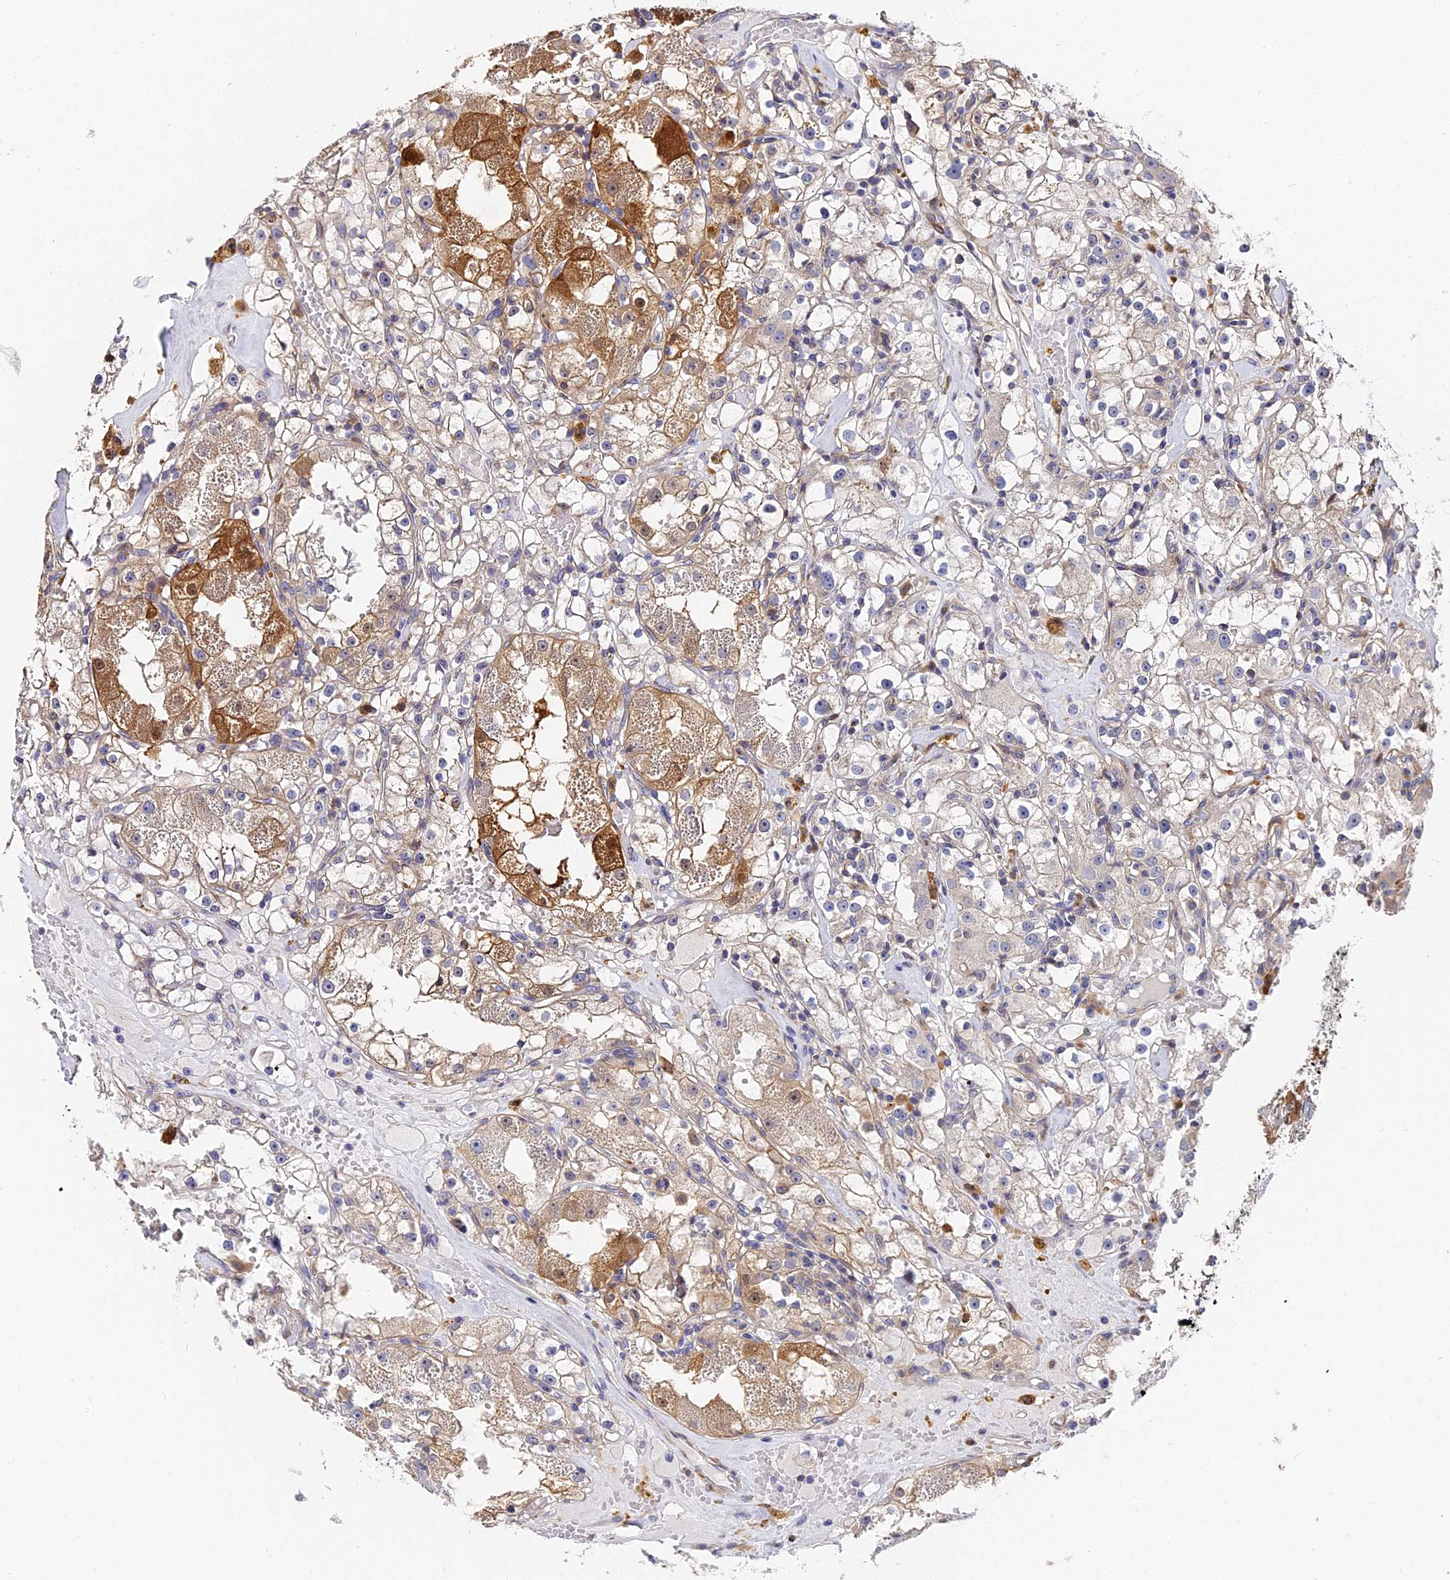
{"staining": {"intensity": "moderate", "quantity": "<25%", "location": "cytoplasmic/membranous,nuclear"}, "tissue": "renal cancer", "cell_type": "Tumor cells", "image_type": "cancer", "snomed": [{"axis": "morphology", "description": "Adenocarcinoma, NOS"}, {"axis": "topography", "description": "Kidney"}], "caption": "Adenocarcinoma (renal) stained for a protein demonstrates moderate cytoplasmic/membranous and nuclear positivity in tumor cells. The staining was performed using DAB (3,3'-diaminobenzidine), with brown indicating positive protein expression. Nuclei are stained blue with hematoxylin.", "gene": "CCDC113", "patient": {"sex": "male", "age": 56}}